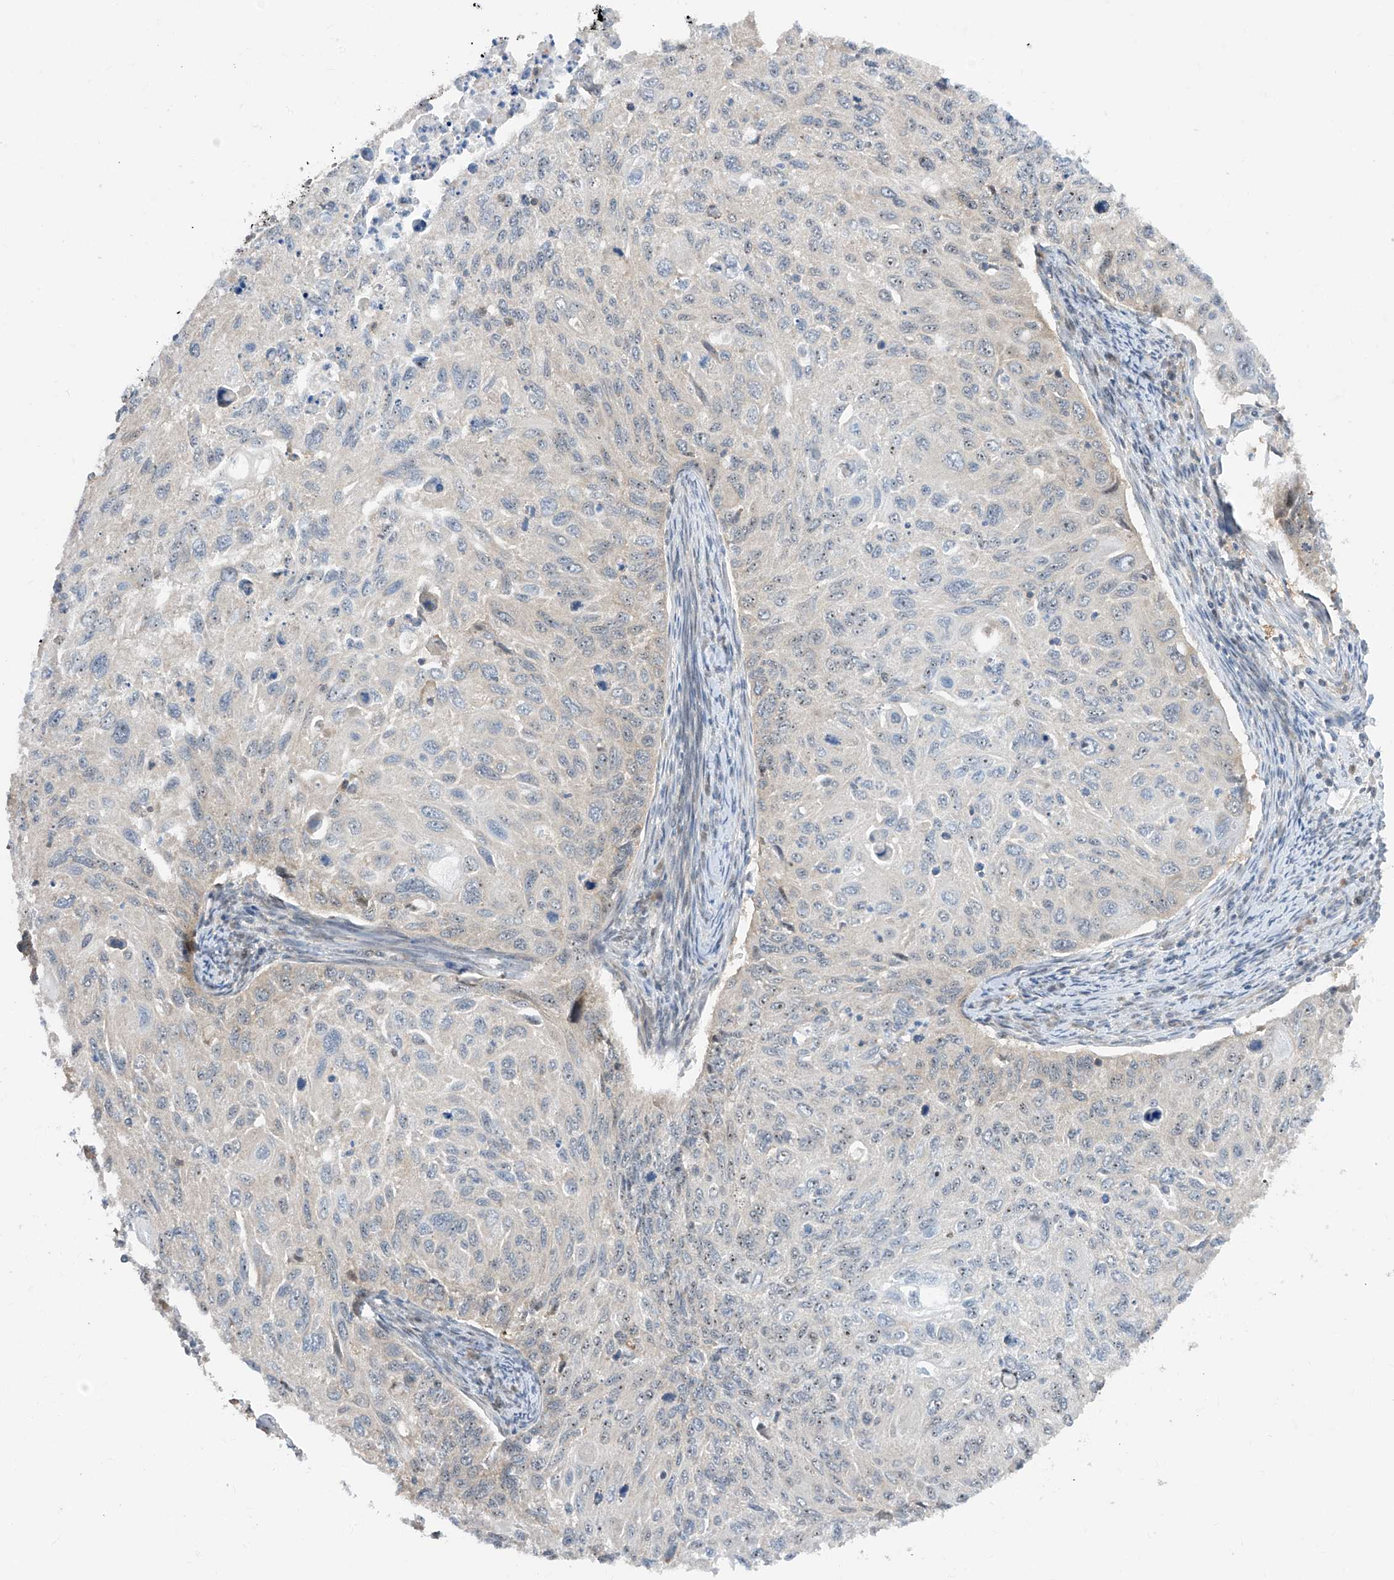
{"staining": {"intensity": "negative", "quantity": "none", "location": "none"}, "tissue": "cervical cancer", "cell_type": "Tumor cells", "image_type": "cancer", "snomed": [{"axis": "morphology", "description": "Squamous cell carcinoma, NOS"}, {"axis": "topography", "description": "Cervix"}], "caption": "DAB immunohistochemical staining of human cervical cancer demonstrates no significant staining in tumor cells. Nuclei are stained in blue.", "gene": "TTC38", "patient": {"sex": "female", "age": 70}}